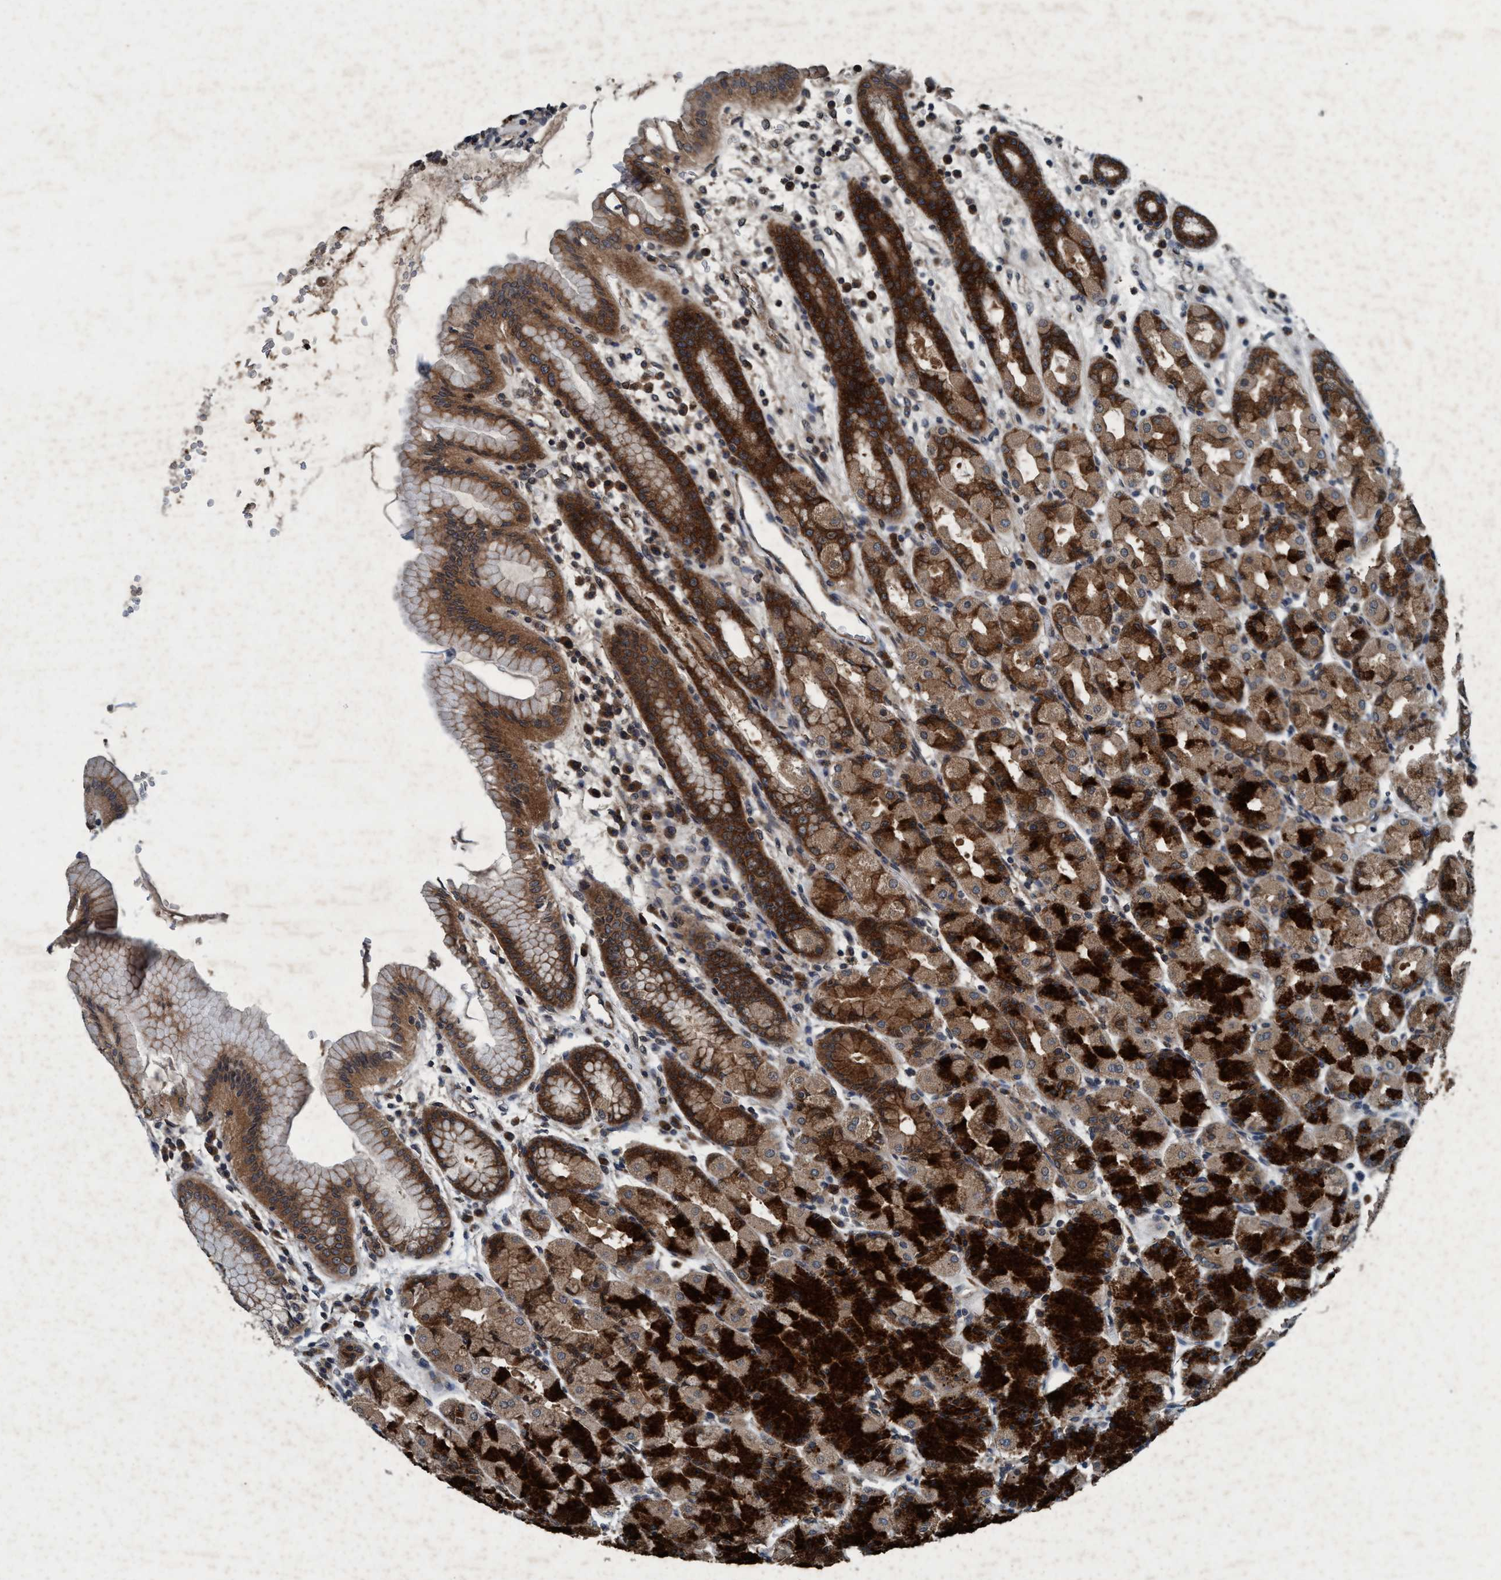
{"staining": {"intensity": "strong", "quantity": ">75%", "location": "cytoplasmic/membranous"}, "tissue": "stomach", "cell_type": "Glandular cells", "image_type": "normal", "snomed": [{"axis": "morphology", "description": "Normal tissue, NOS"}, {"axis": "topography", "description": "Stomach, upper"}], "caption": "The immunohistochemical stain shows strong cytoplasmic/membranous staining in glandular cells of unremarkable stomach.", "gene": "AKT1S1", "patient": {"sex": "male", "age": 68}}